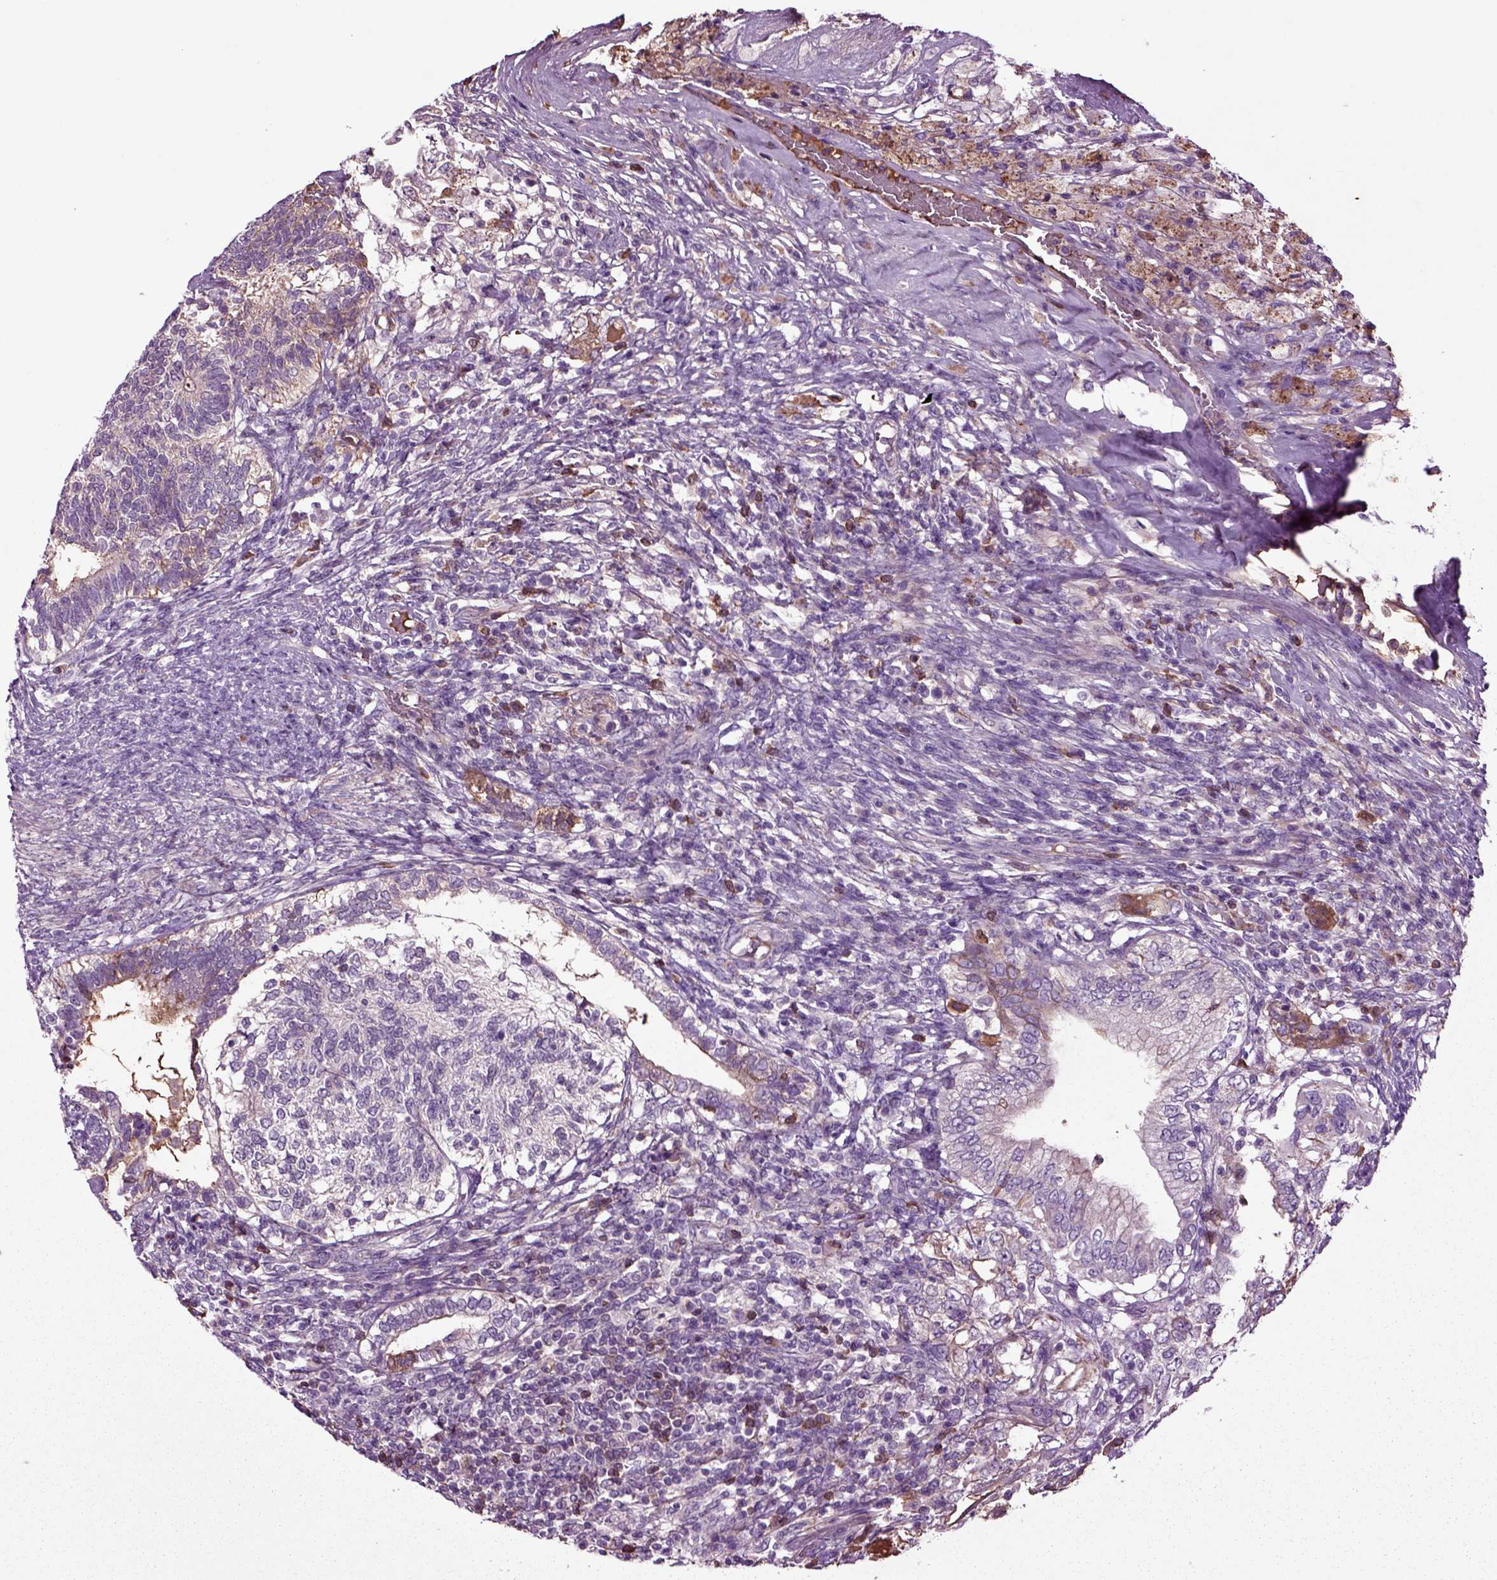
{"staining": {"intensity": "negative", "quantity": "none", "location": "none"}, "tissue": "testis cancer", "cell_type": "Tumor cells", "image_type": "cancer", "snomed": [{"axis": "morphology", "description": "Seminoma, NOS"}, {"axis": "morphology", "description": "Carcinoma, Embryonal, NOS"}, {"axis": "topography", "description": "Testis"}], "caption": "This is an immunohistochemistry image of testis embryonal carcinoma. There is no staining in tumor cells.", "gene": "SPON1", "patient": {"sex": "male", "age": 41}}